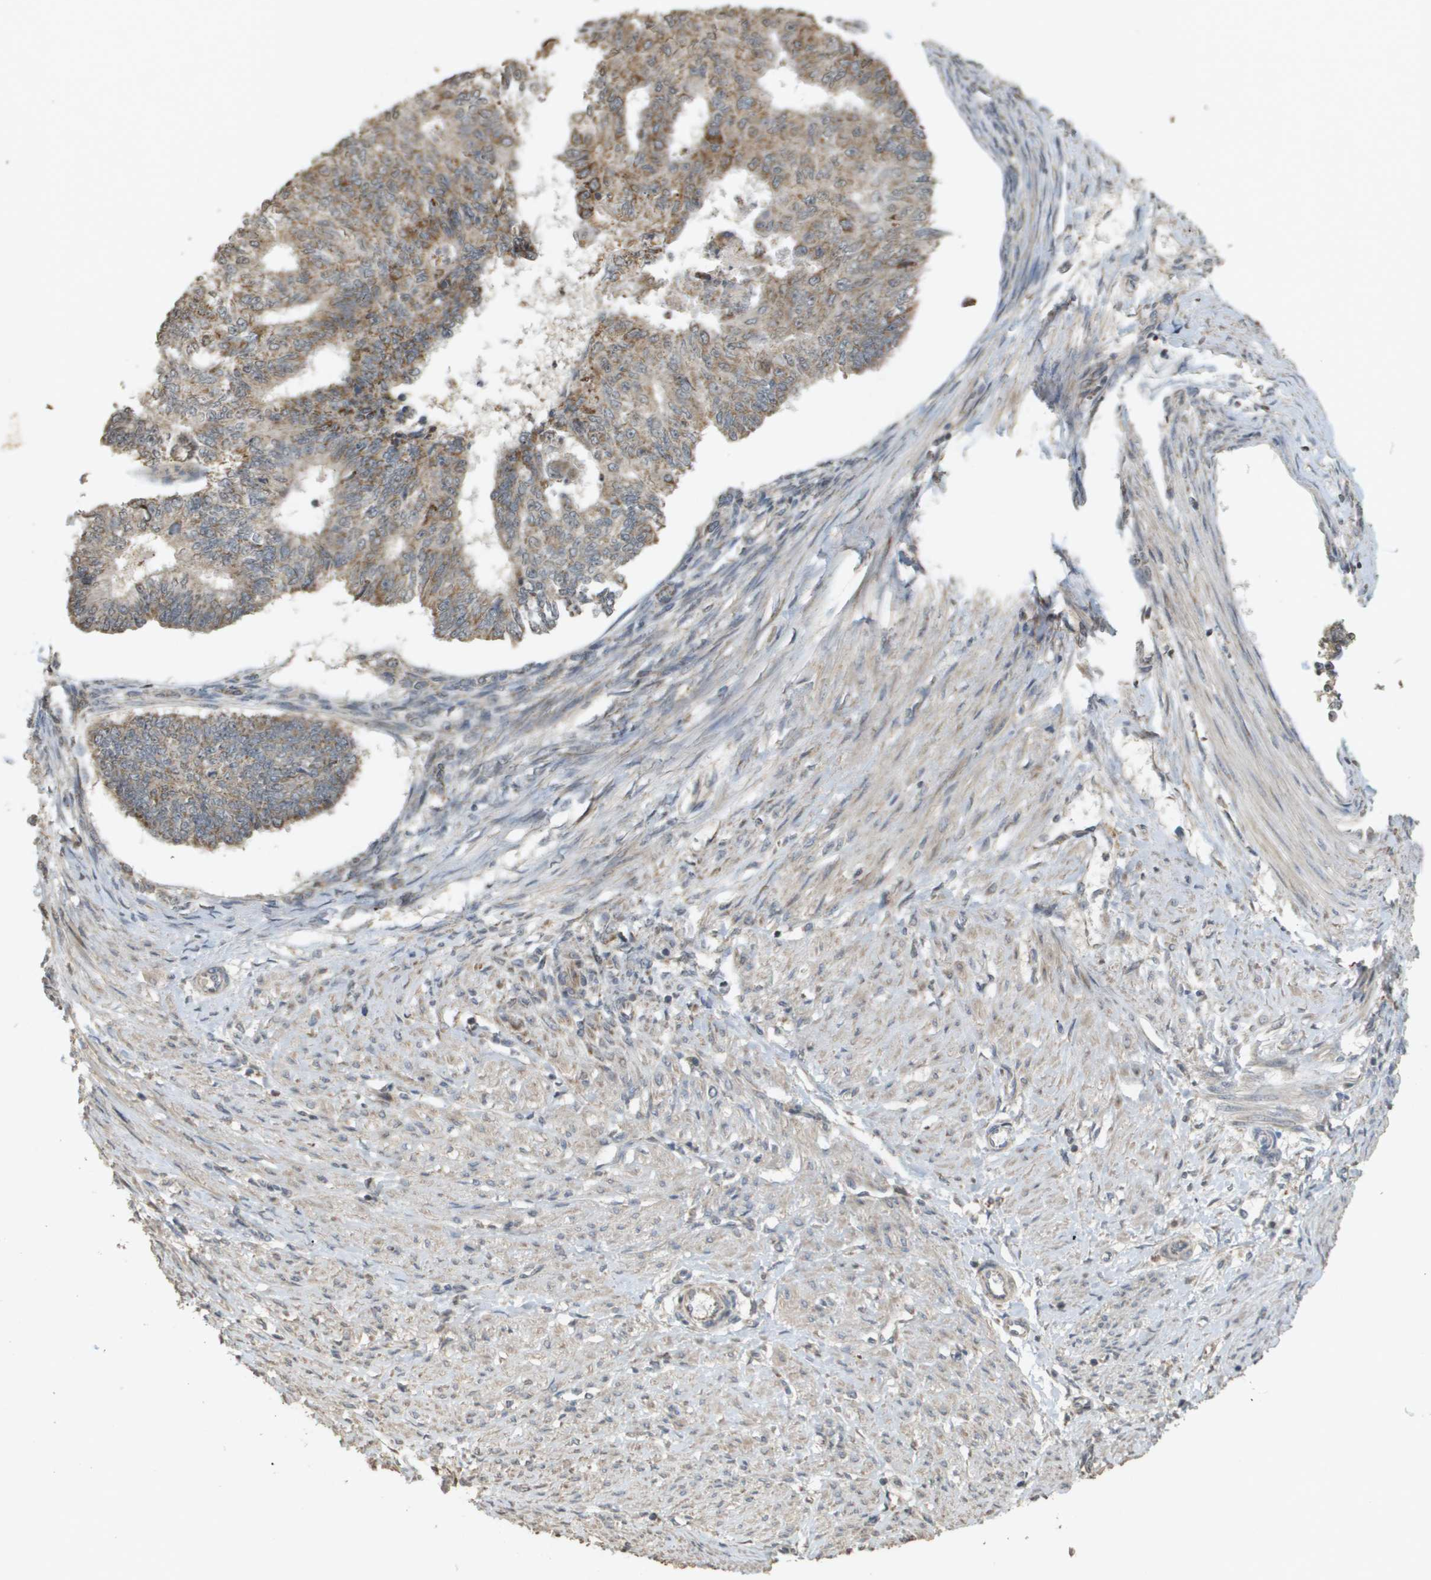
{"staining": {"intensity": "moderate", "quantity": ">75%", "location": "cytoplasmic/membranous"}, "tissue": "endometrial cancer", "cell_type": "Tumor cells", "image_type": "cancer", "snomed": [{"axis": "morphology", "description": "Adenocarcinoma, NOS"}, {"axis": "topography", "description": "Endometrium"}], "caption": "Immunohistochemical staining of endometrial cancer (adenocarcinoma) exhibits medium levels of moderate cytoplasmic/membranous positivity in approximately >75% of tumor cells.", "gene": "RAB21", "patient": {"sex": "female", "age": 32}}